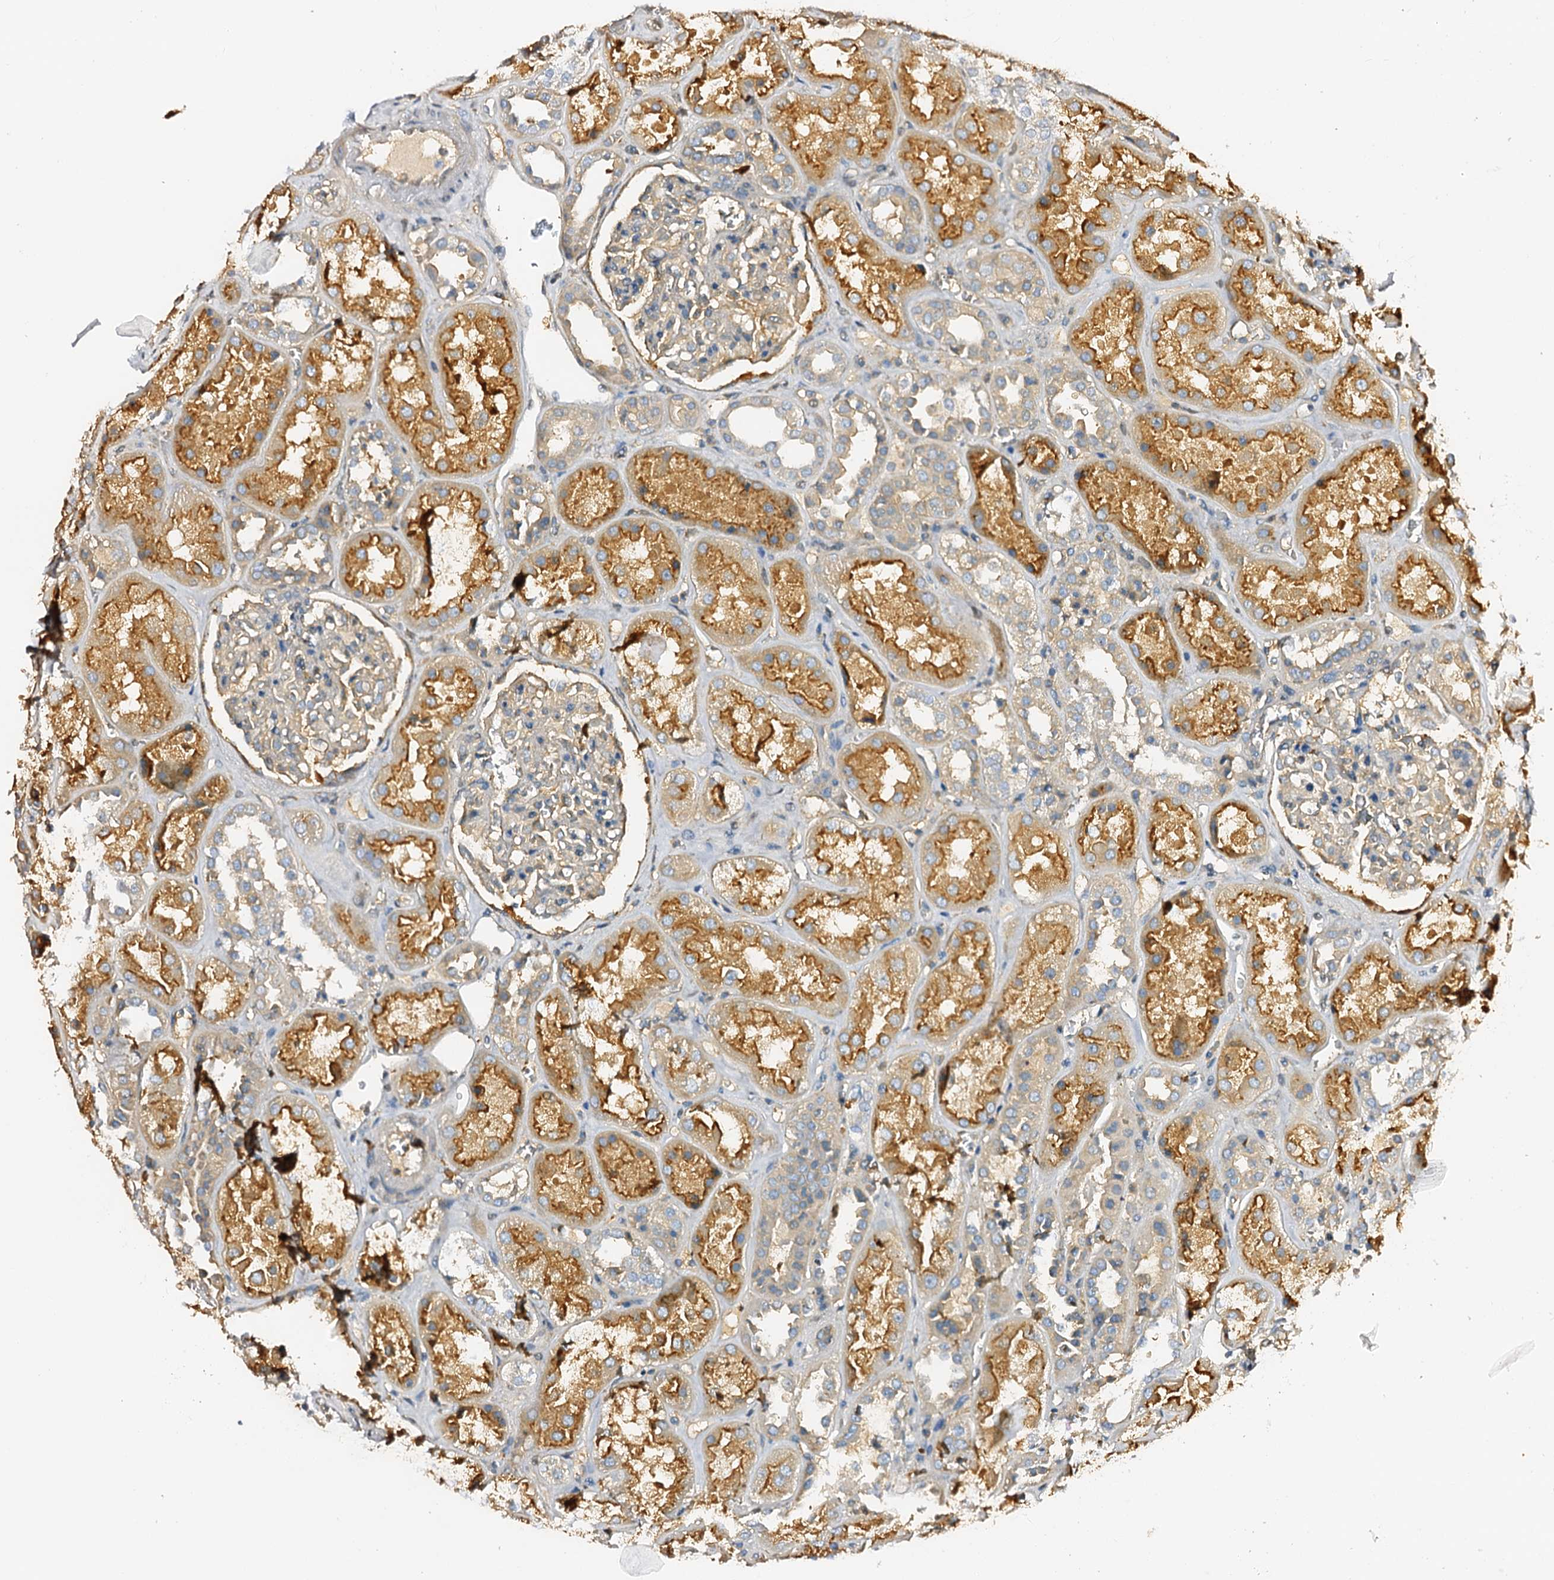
{"staining": {"intensity": "weak", "quantity": "<25%", "location": "cytoplasmic/membranous"}, "tissue": "kidney", "cell_type": "Cells in glomeruli", "image_type": "normal", "snomed": [{"axis": "morphology", "description": "Normal tissue, NOS"}, {"axis": "topography", "description": "Kidney"}], "caption": "Cells in glomeruli show no significant protein positivity in unremarkable kidney. (DAB (3,3'-diaminobenzidine) immunohistochemistry visualized using brightfield microscopy, high magnification).", "gene": "CSKMT", "patient": {"sex": "male", "age": 70}}